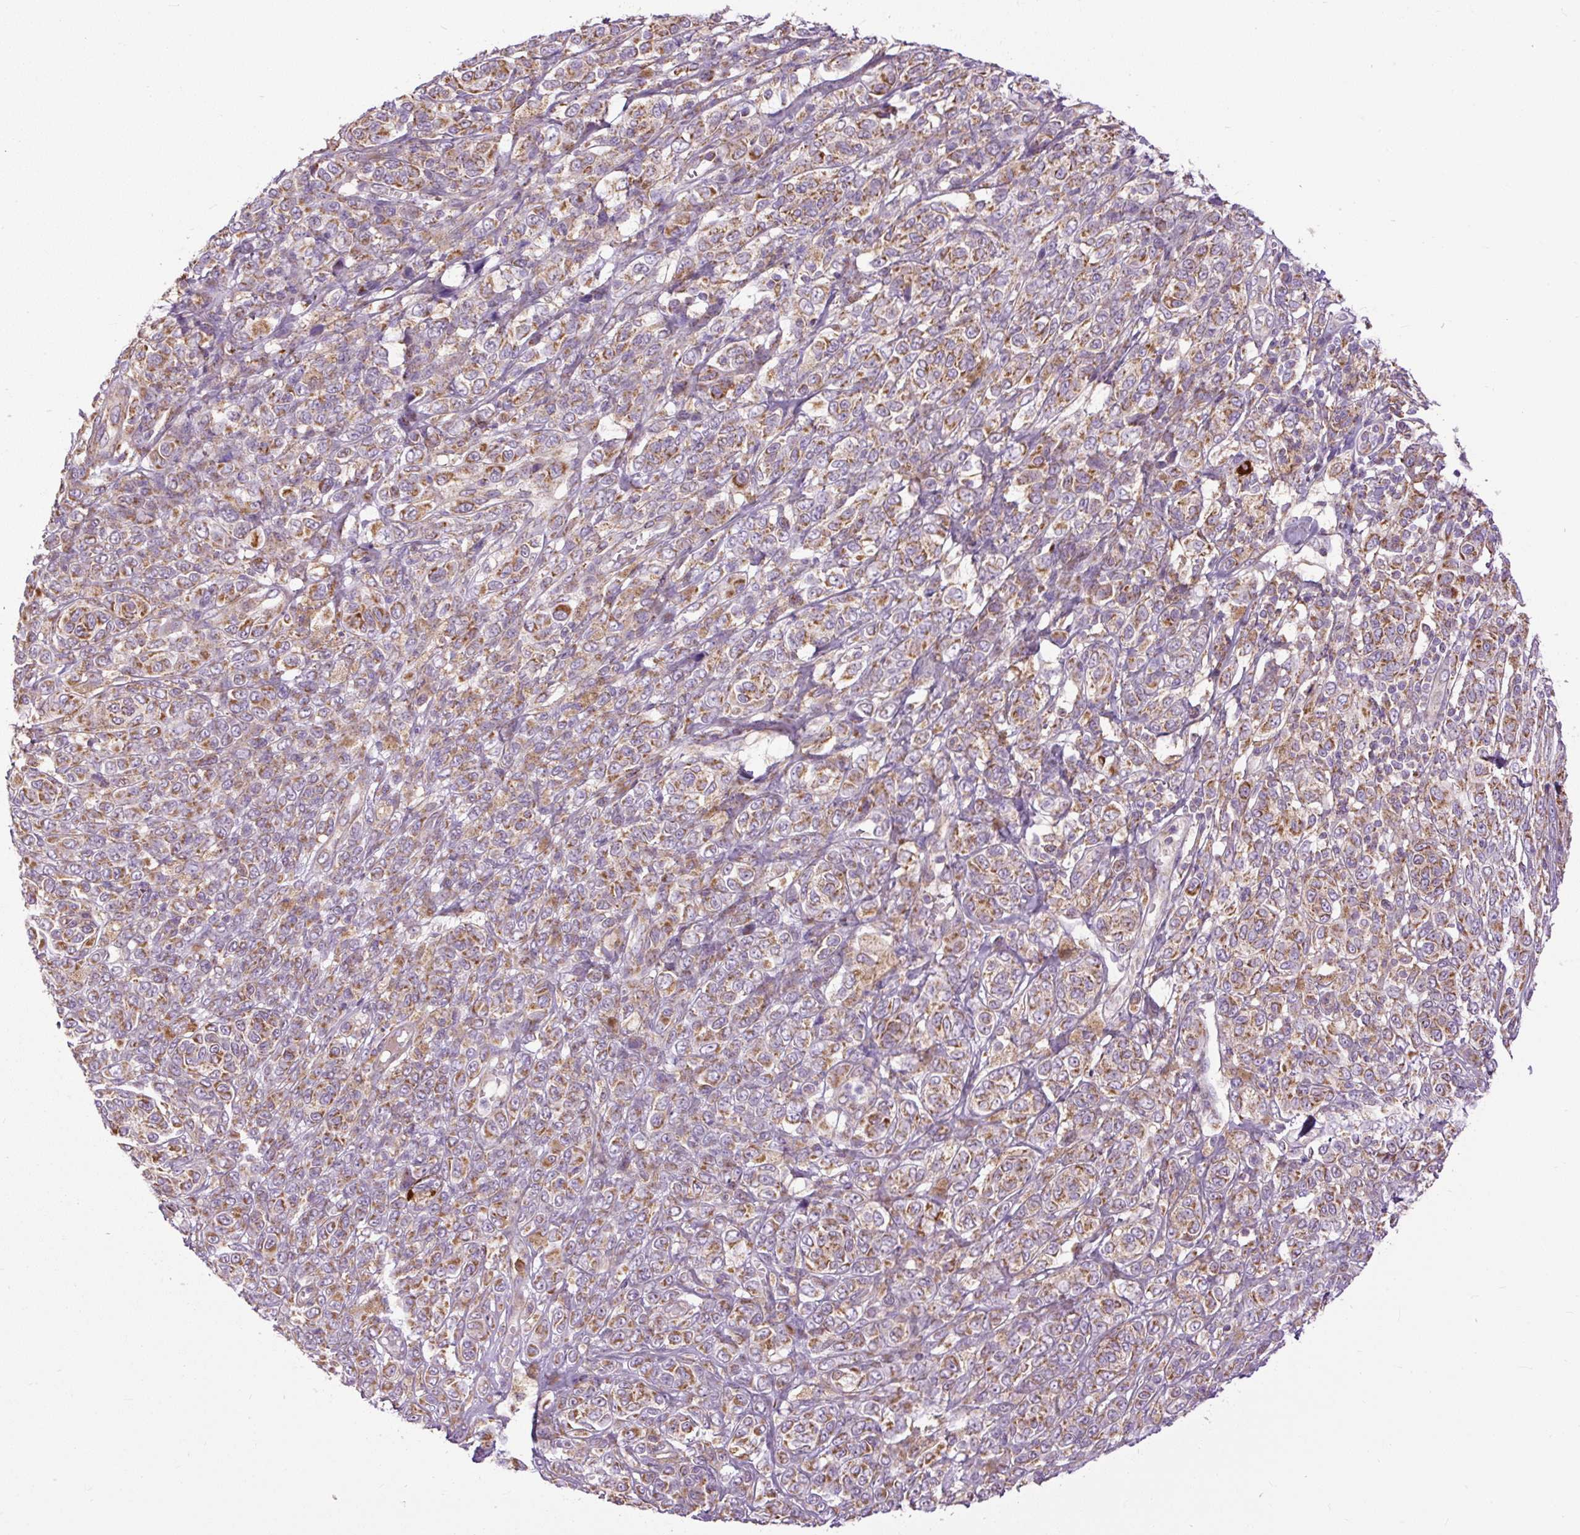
{"staining": {"intensity": "moderate", "quantity": ">75%", "location": "cytoplasmic/membranous"}, "tissue": "melanoma", "cell_type": "Tumor cells", "image_type": "cancer", "snomed": [{"axis": "morphology", "description": "Malignant melanoma, NOS"}, {"axis": "topography", "description": "Skin"}], "caption": "Melanoma stained with a protein marker shows moderate staining in tumor cells.", "gene": "TM2D3", "patient": {"sex": "male", "age": 42}}